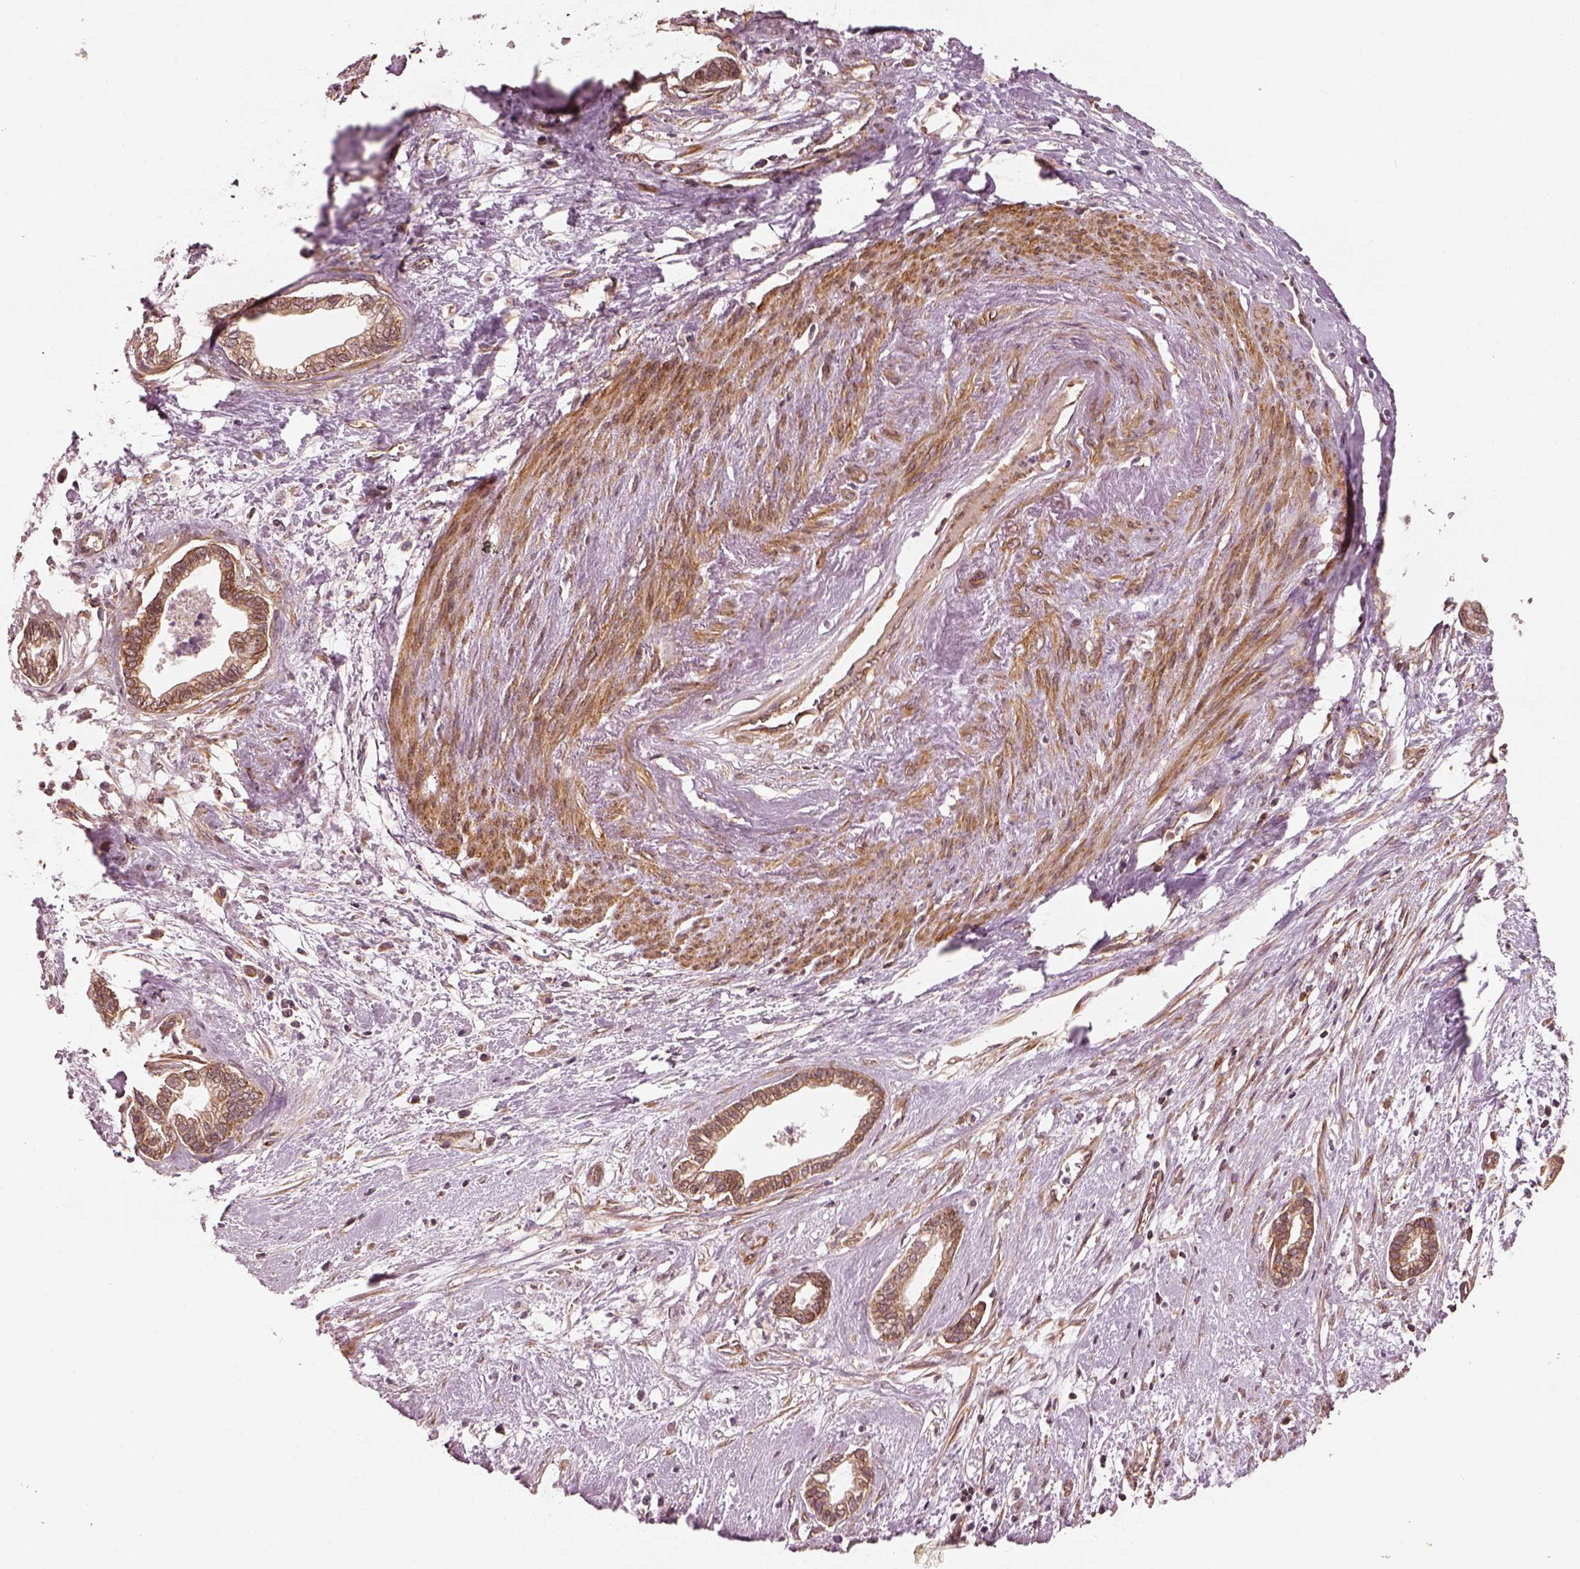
{"staining": {"intensity": "moderate", "quantity": "25%-75%", "location": "cytoplasmic/membranous"}, "tissue": "cervical cancer", "cell_type": "Tumor cells", "image_type": "cancer", "snomed": [{"axis": "morphology", "description": "Adenocarcinoma, NOS"}, {"axis": "topography", "description": "Cervix"}], "caption": "About 25%-75% of tumor cells in adenocarcinoma (cervical) exhibit moderate cytoplasmic/membranous protein staining as visualized by brown immunohistochemical staining.", "gene": "LSM14A", "patient": {"sex": "female", "age": 62}}